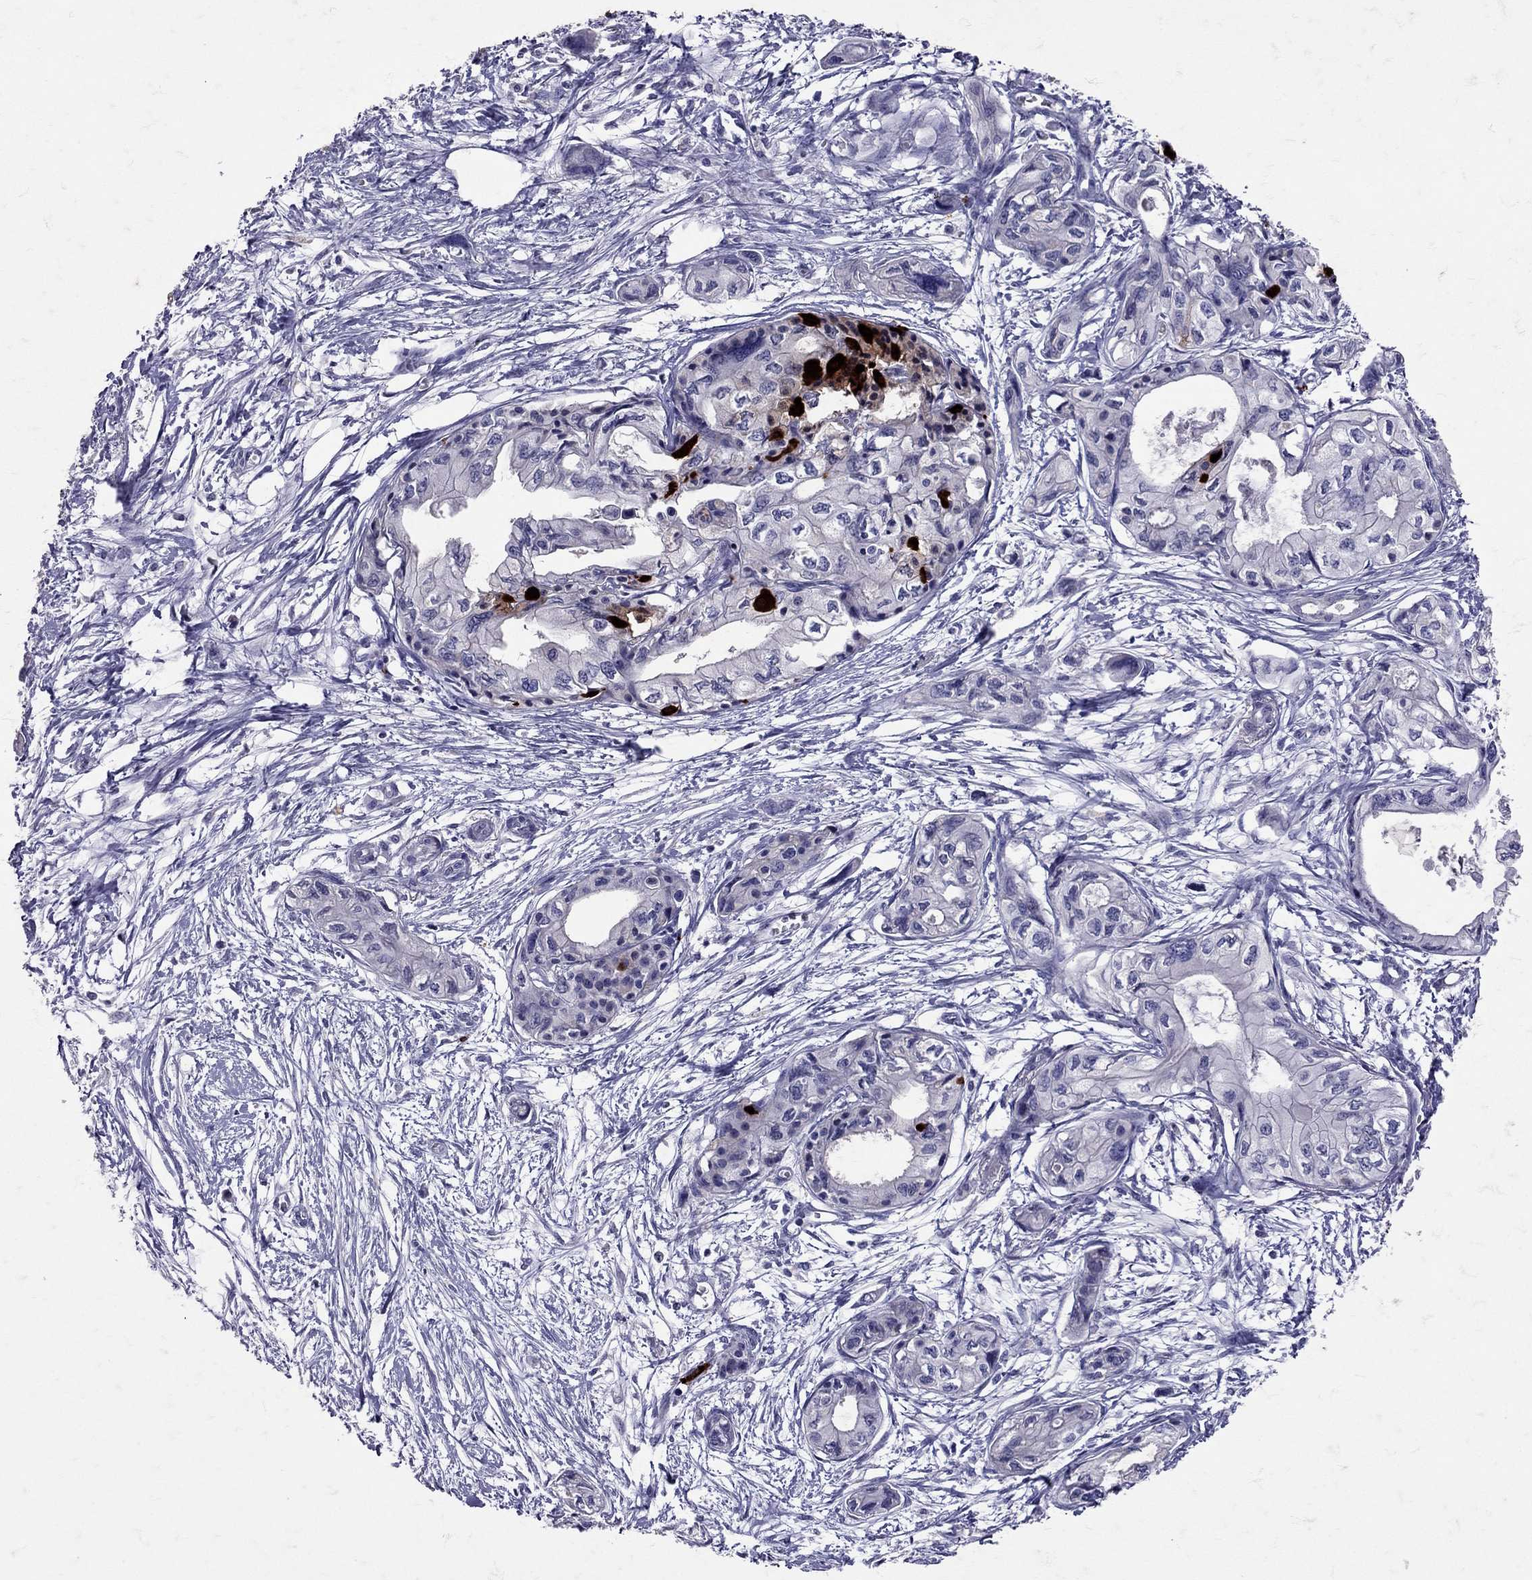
{"staining": {"intensity": "negative", "quantity": "none", "location": "none"}, "tissue": "pancreatic cancer", "cell_type": "Tumor cells", "image_type": "cancer", "snomed": [{"axis": "morphology", "description": "Adenocarcinoma, NOS"}, {"axis": "topography", "description": "Pancreas"}], "caption": "Immunohistochemical staining of human adenocarcinoma (pancreatic) reveals no significant expression in tumor cells.", "gene": "SST", "patient": {"sex": "female", "age": 76}}